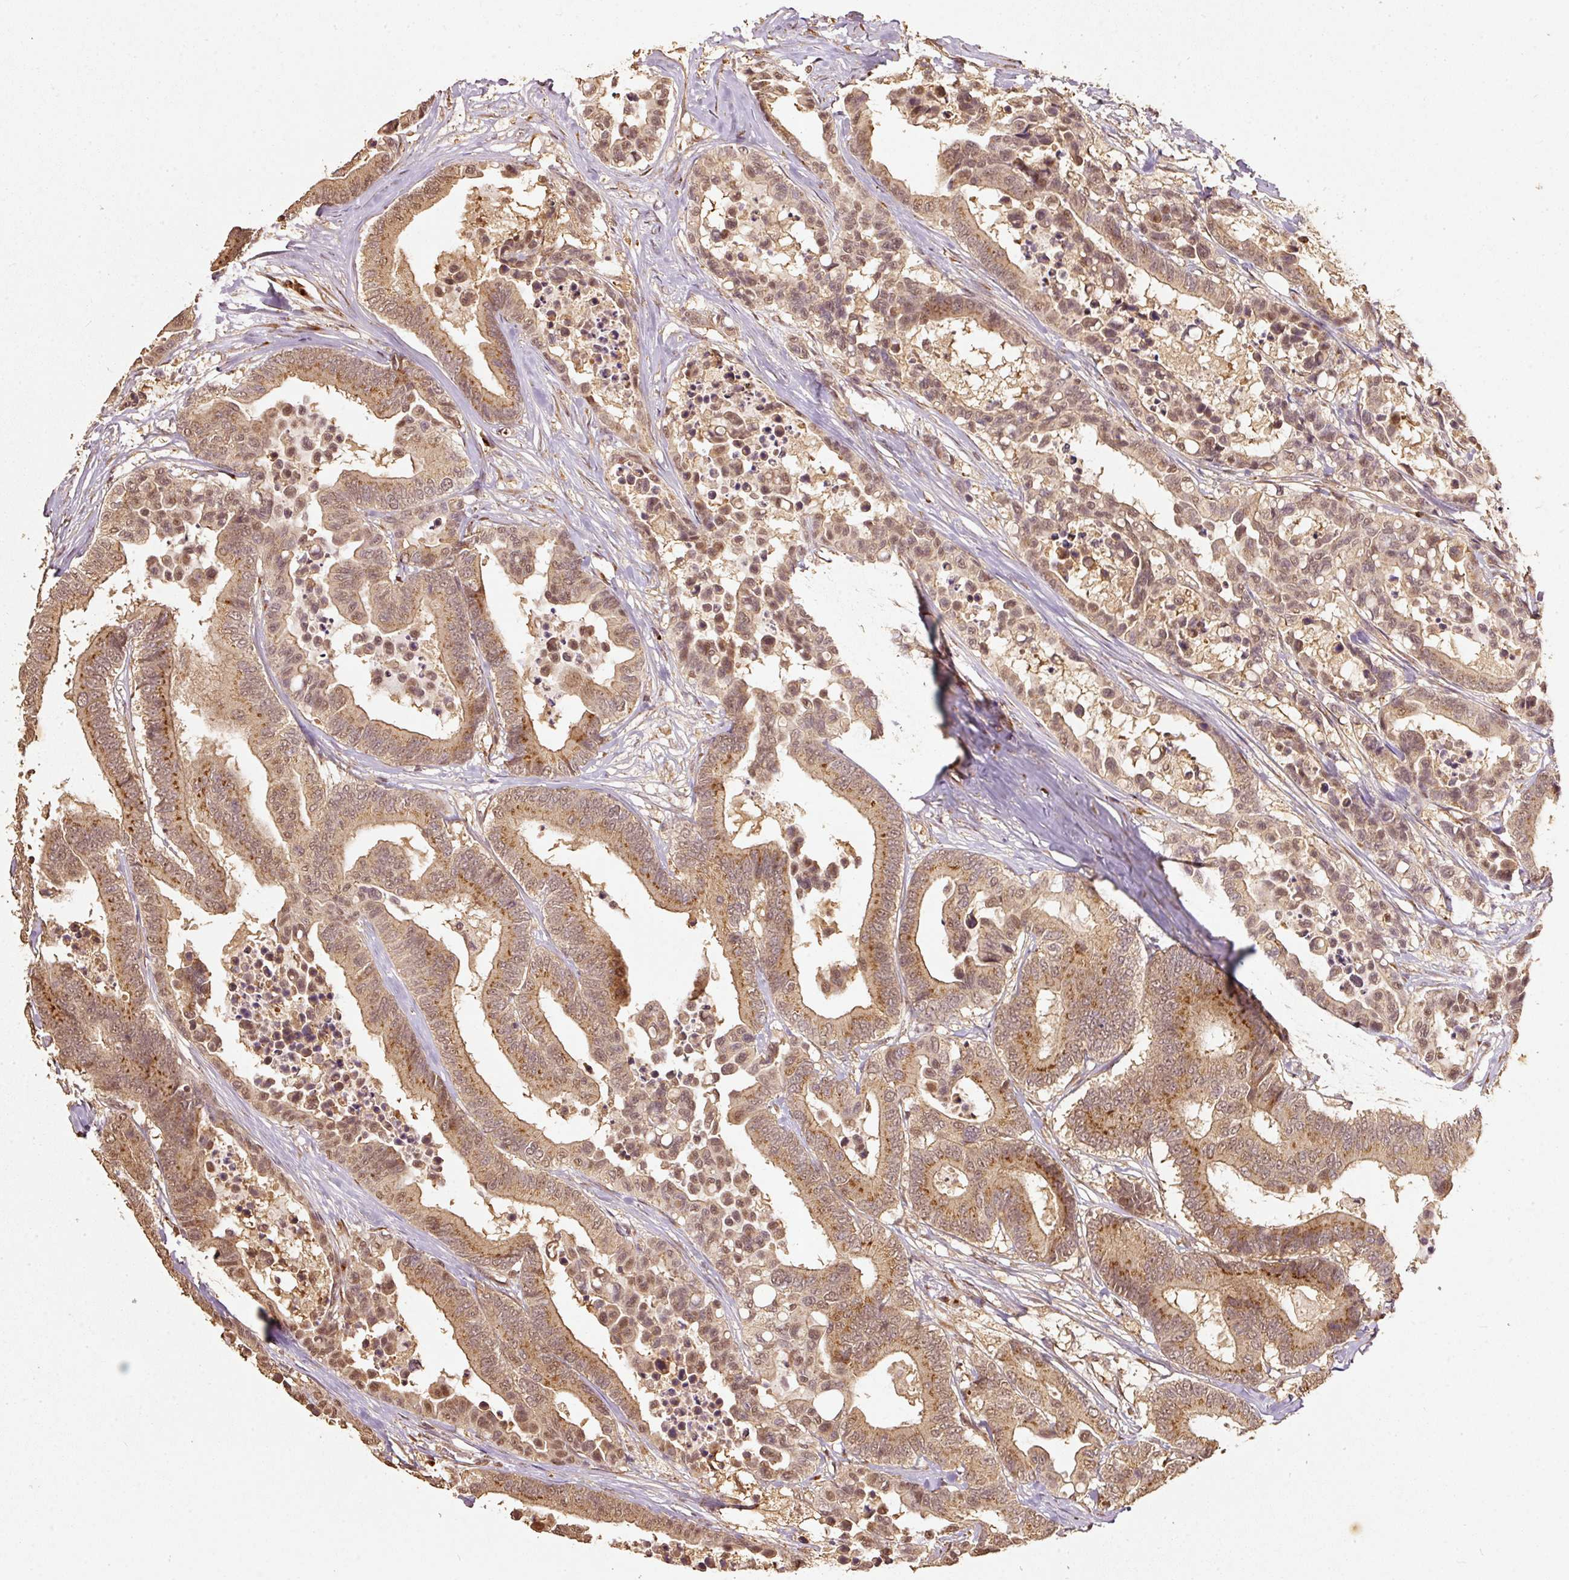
{"staining": {"intensity": "moderate", "quantity": ">75%", "location": "cytoplasmic/membranous"}, "tissue": "colorectal cancer", "cell_type": "Tumor cells", "image_type": "cancer", "snomed": [{"axis": "morphology", "description": "Normal tissue, NOS"}, {"axis": "morphology", "description": "Adenocarcinoma, NOS"}, {"axis": "topography", "description": "Colon"}], "caption": "IHC photomicrograph of colorectal adenocarcinoma stained for a protein (brown), which displays medium levels of moderate cytoplasmic/membranous expression in approximately >75% of tumor cells.", "gene": "FUT8", "patient": {"sex": "male", "age": 82}}